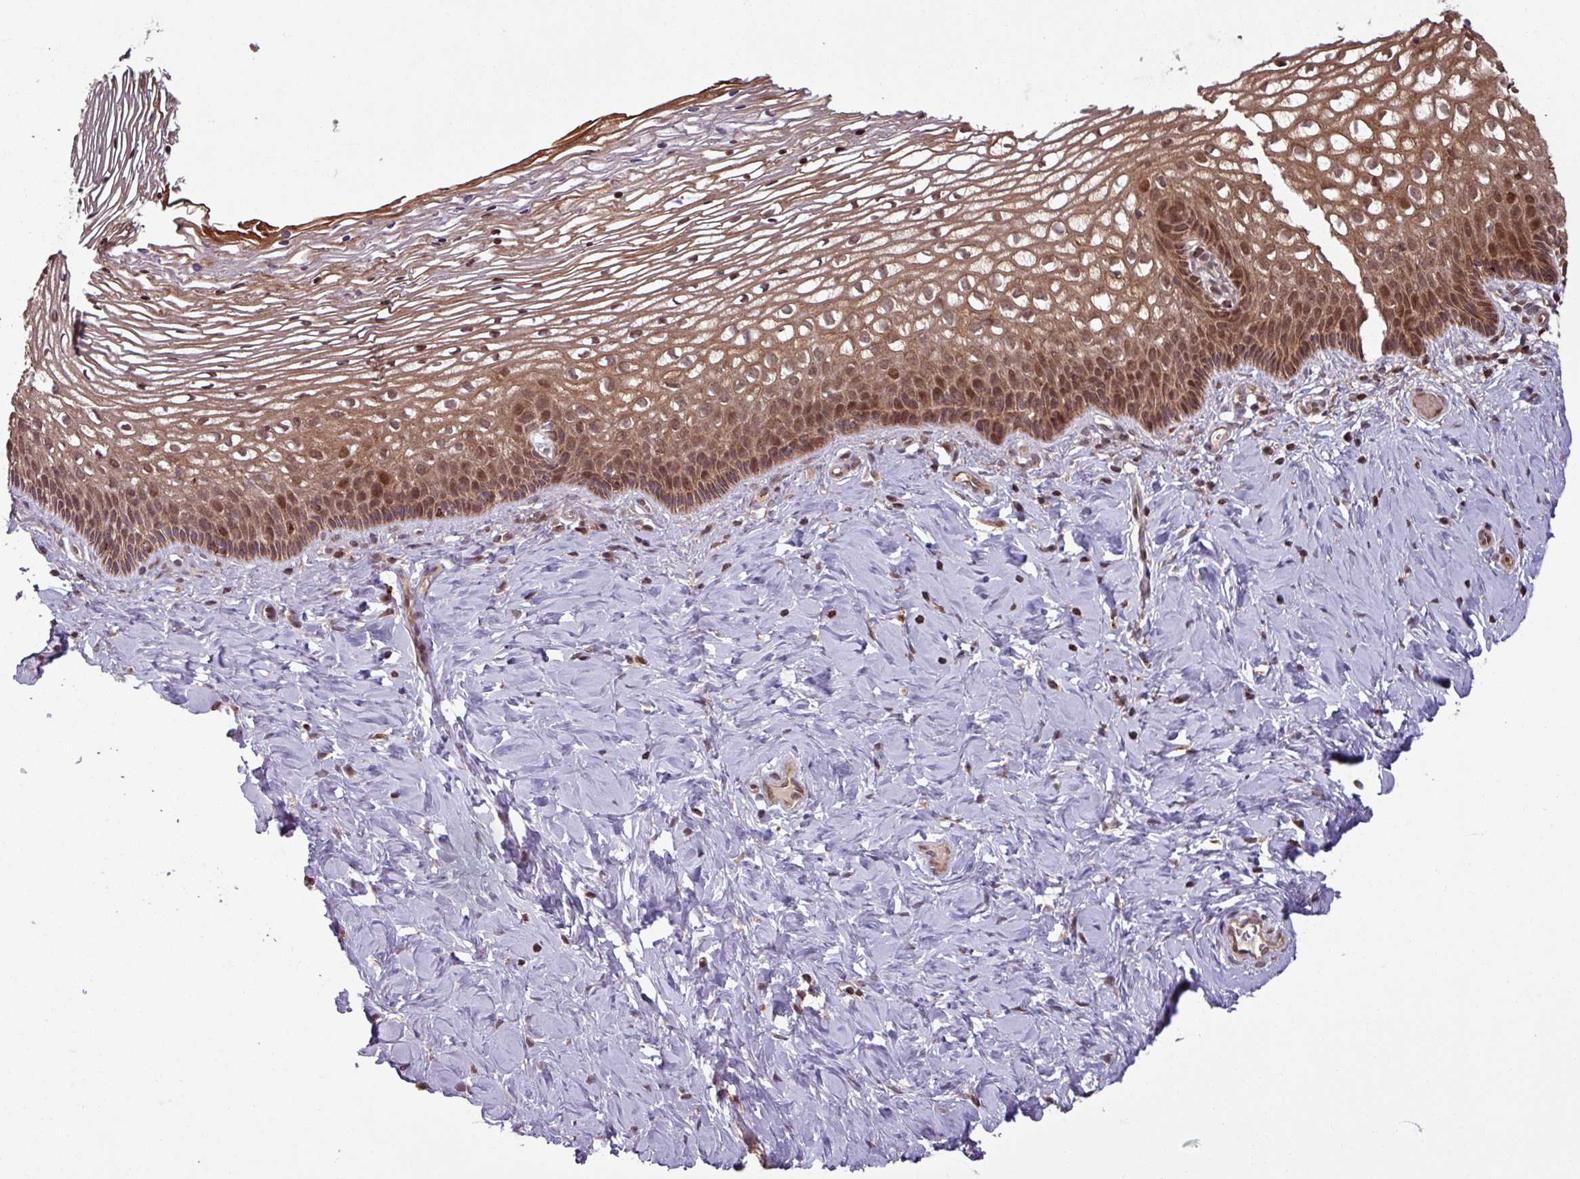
{"staining": {"intensity": "moderate", "quantity": ">75%", "location": "cytoplasmic/membranous"}, "tissue": "cervix", "cell_type": "Glandular cells", "image_type": "normal", "snomed": [{"axis": "morphology", "description": "Normal tissue, NOS"}, {"axis": "topography", "description": "Cervix"}], "caption": "Protein positivity by immunohistochemistry shows moderate cytoplasmic/membranous positivity in approximately >75% of glandular cells in normal cervix.", "gene": "OR6B1", "patient": {"sex": "female", "age": 36}}